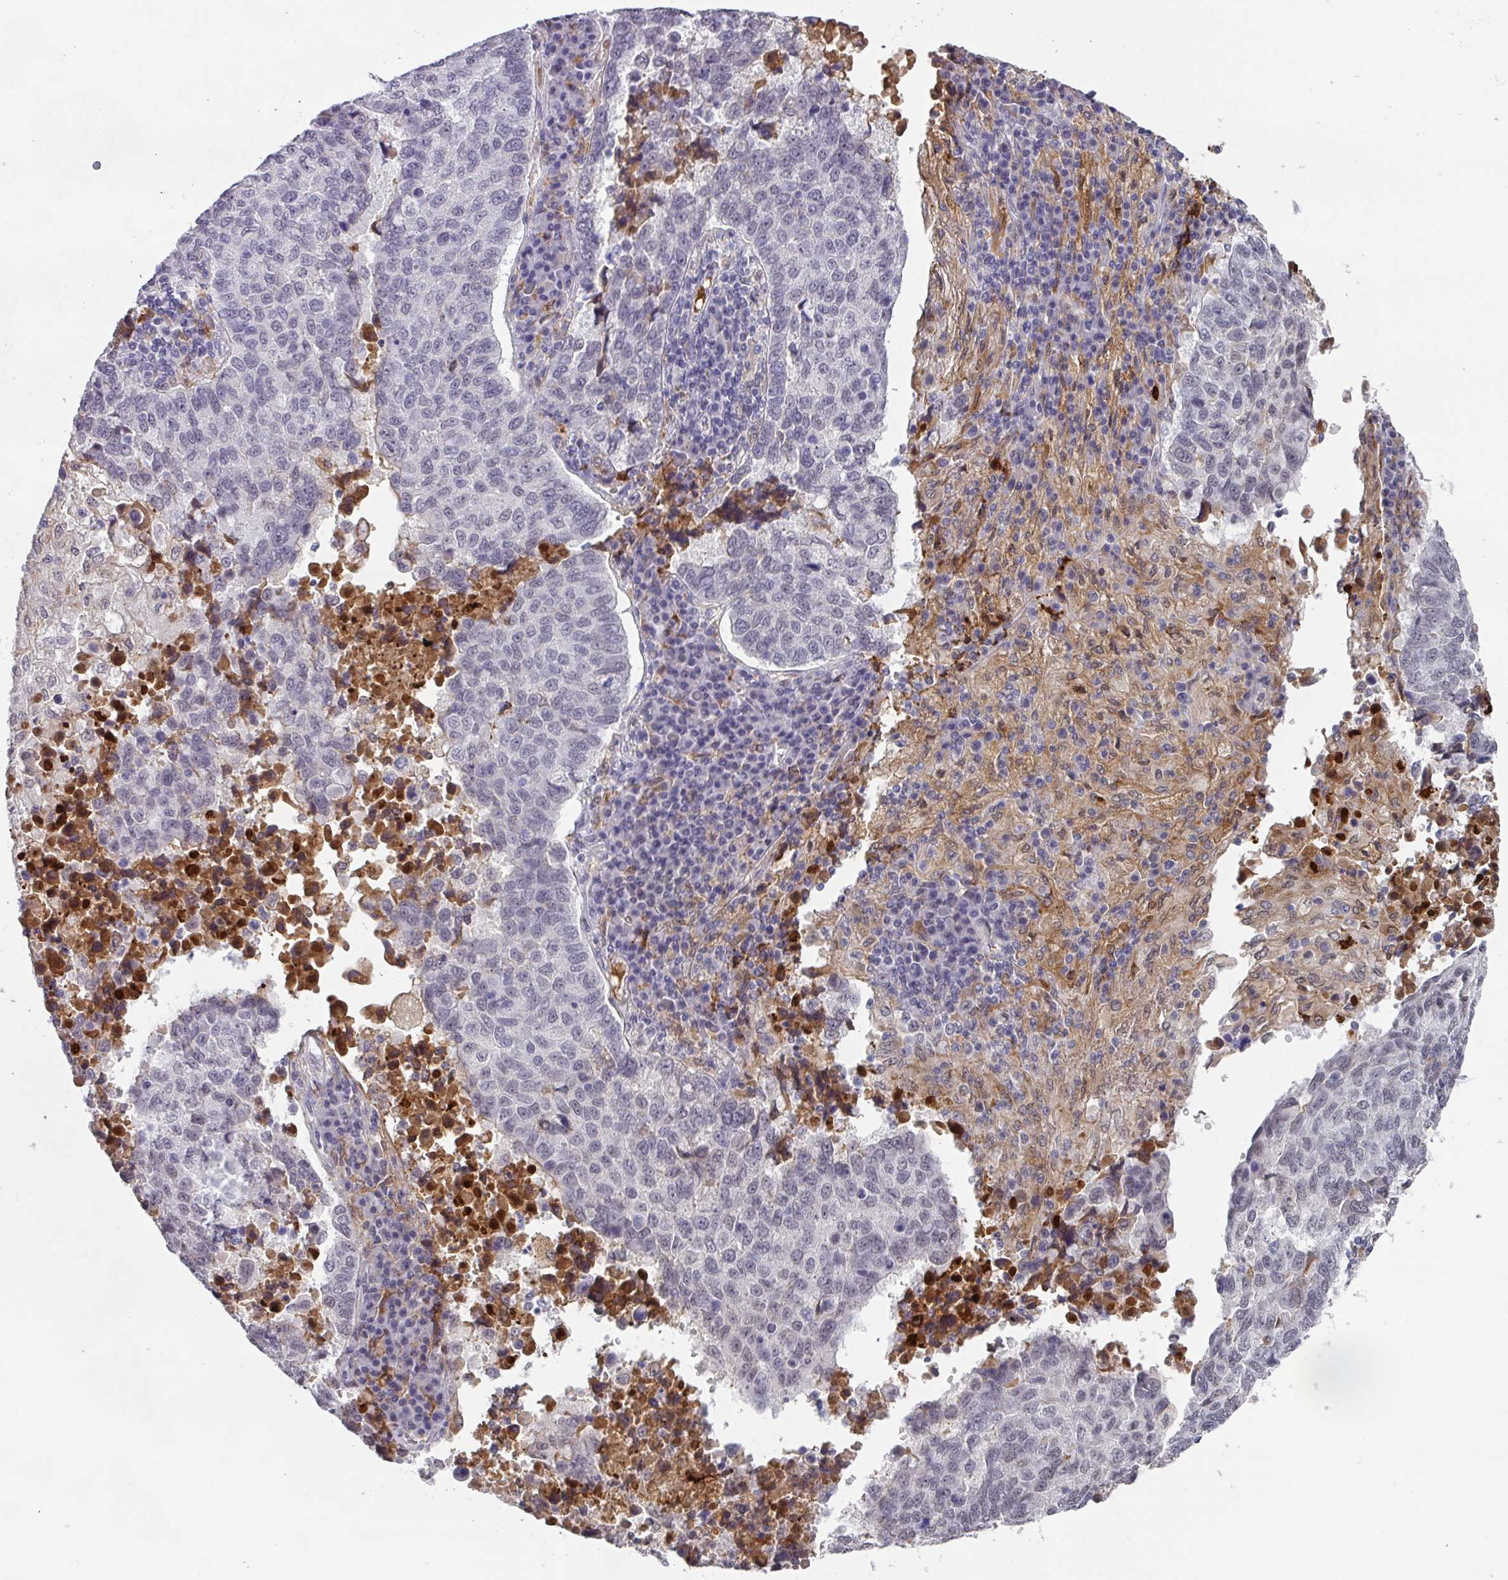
{"staining": {"intensity": "negative", "quantity": "none", "location": "none"}, "tissue": "lung cancer", "cell_type": "Tumor cells", "image_type": "cancer", "snomed": [{"axis": "morphology", "description": "Squamous cell carcinoma, NOS"}, {"axis": "topography", "description": "Lung"}], "caption": "Protein analysis of lung cancer displays no significant staining in tumor cells. (Immunohistochemistry (ihc), brightfield microscopy, high magnification).", "gene": "C1QB", "patient": {"sex": "male", "age": 73}}